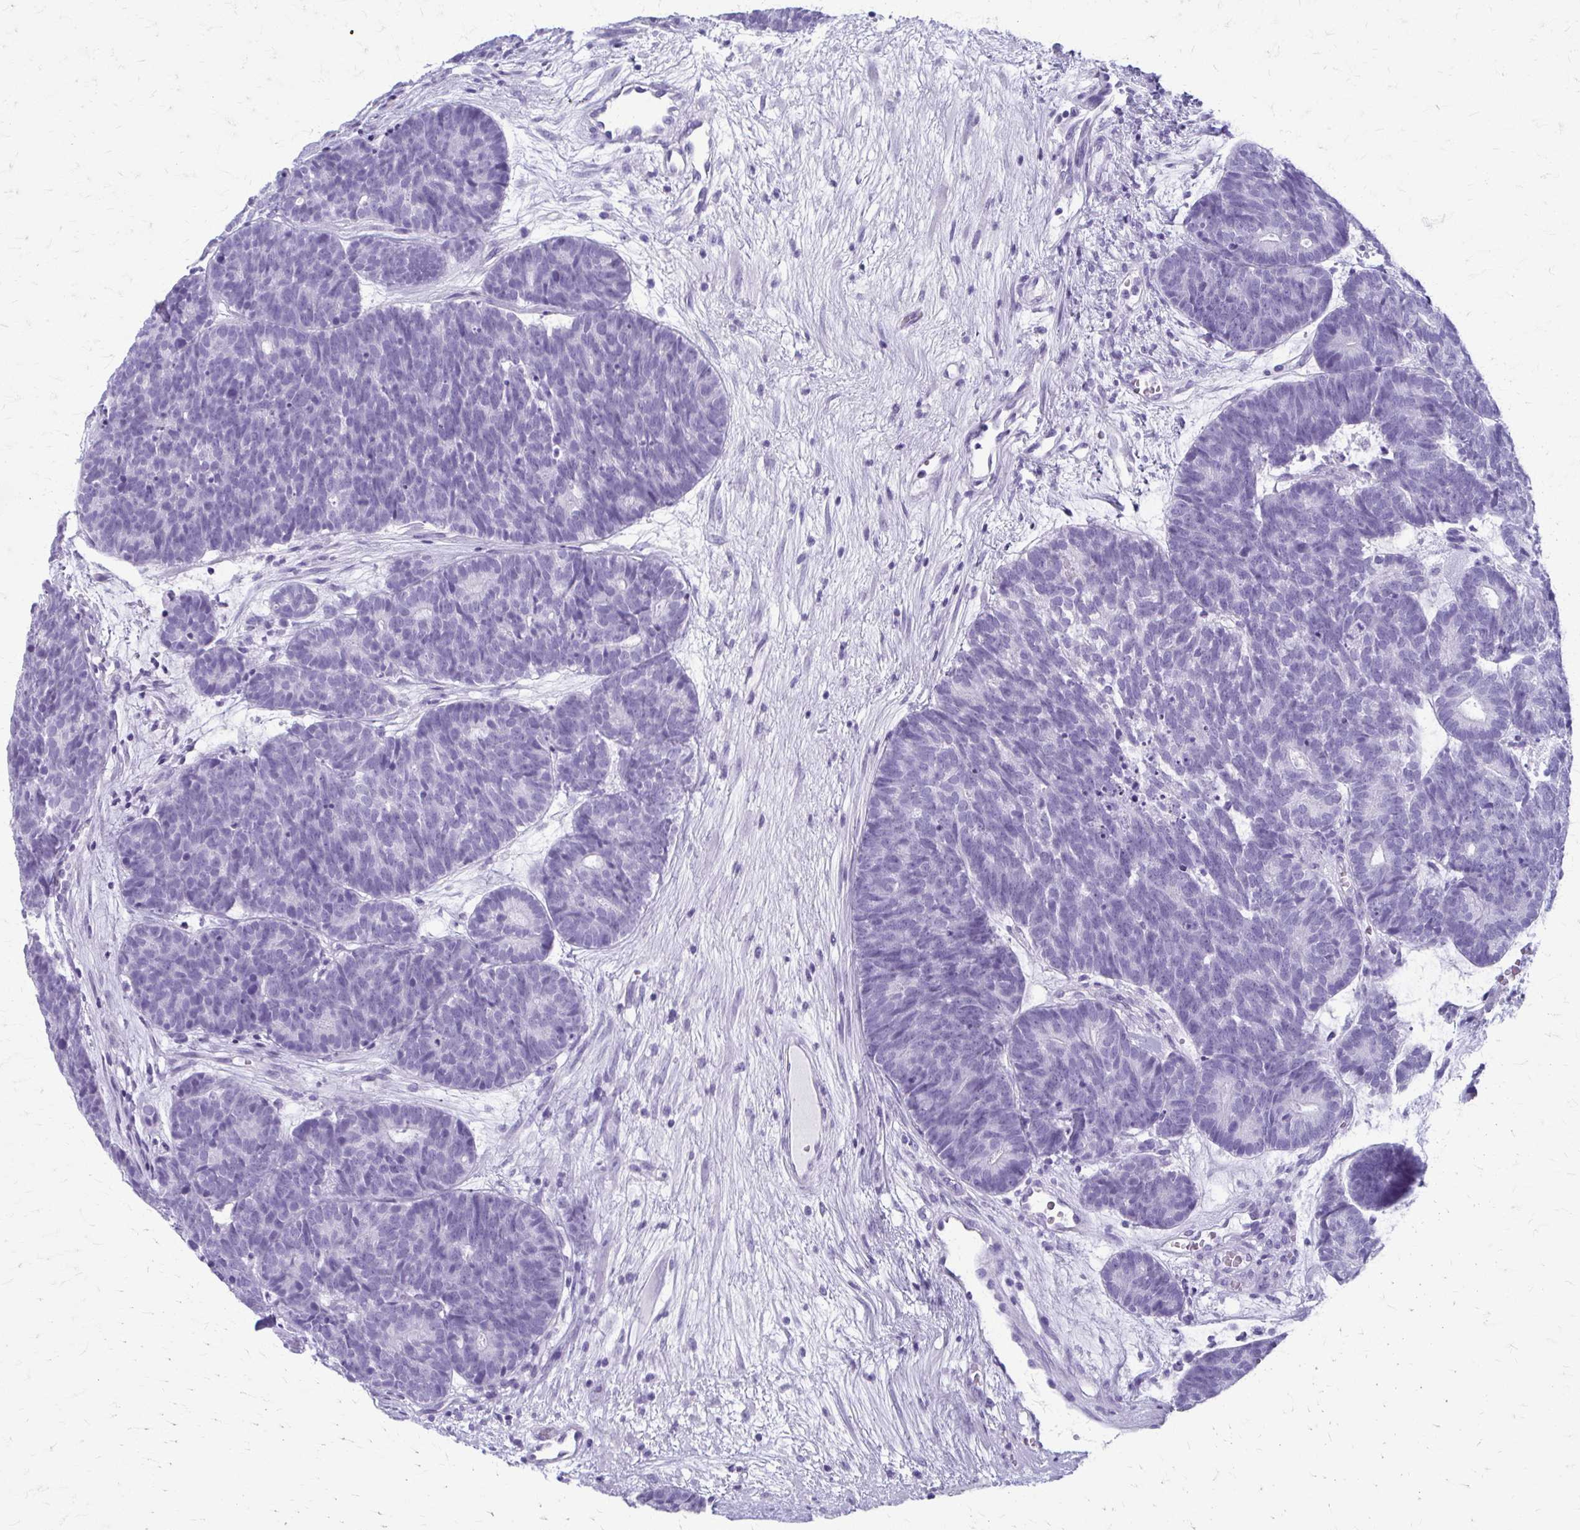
{"staining": {"intensity": "negative", "quantity": "none", "location": "none"}, "tissue": "head and neck cancer", "cell_type": "Tumor cells", "image_type": "cancer", "snomed": [{"axis": "morphology", "description": "Adenocarcinoma, NOS"}, {"axis": "topography", "description": "Head-Neck"}], "caption": "High magnification brightfield microscopy of head and neck cancer (adenocarcinoma) stained with DAB (brown) and counterstained with hematoxylin (blue): tumor cells show no significant positivity.", "gene": "CELF5", "patient": {"sex": "female", "age": 81}}